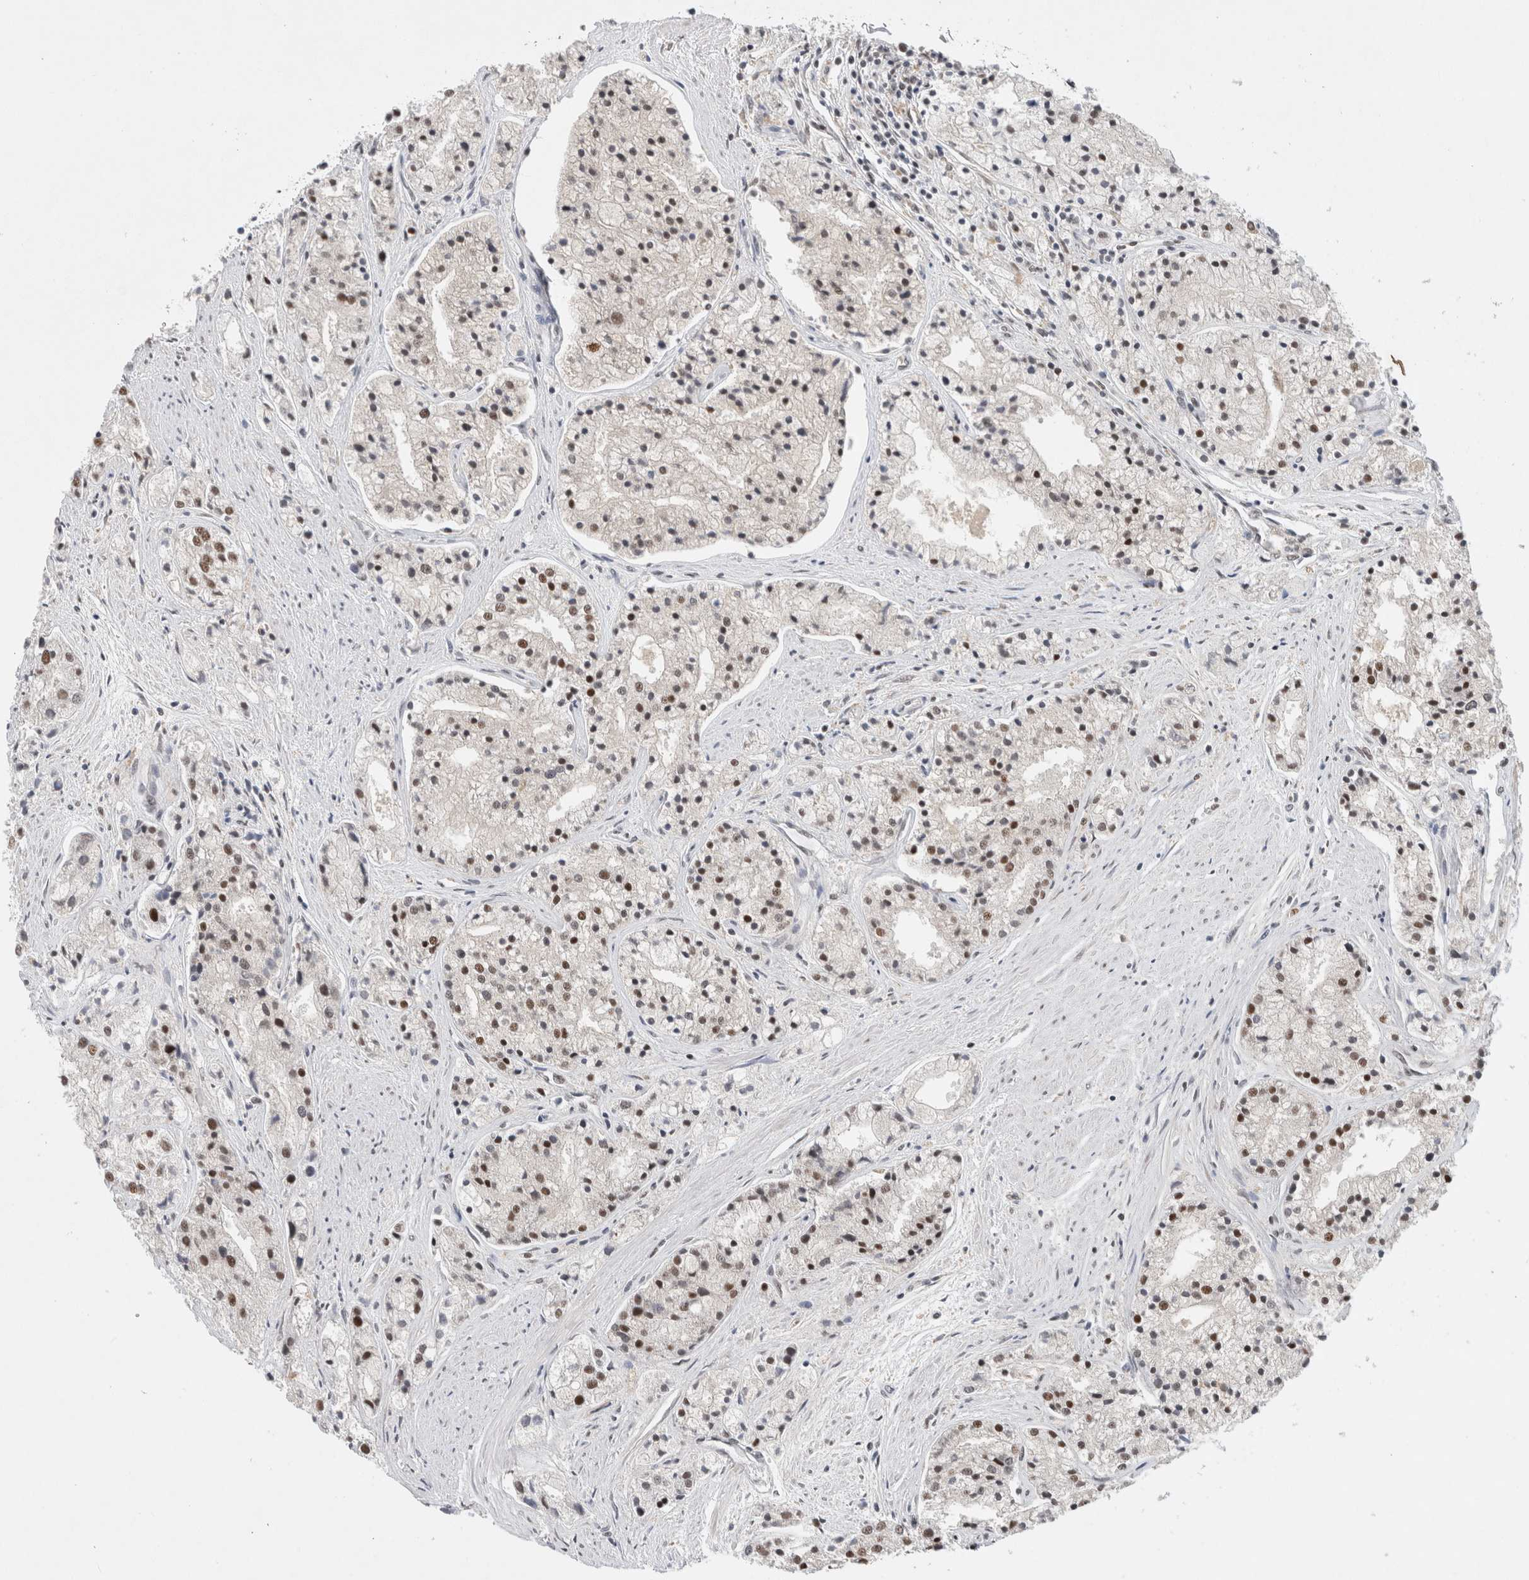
{"staining": {"intensity": "moderate", "quantity": "<25%", "location": "nuclear"}, "tissue": "prostate cancer", "cell_type": "Tumor cells", "image_type": "cancer", "snomed": [{"axis": "morphology", "description": "Adenocarcinoma, High grade"}, {"axis": "topography", "description": "Prostate"}], "caption": "A histopathology image of prostate adenocarcinoma (high-grade) stained for a protein demonstrates moderate nuclear brown staining in tumor cells.", "gene": "NCAPG2", "patient": {"sex": "male", "age": 50}}